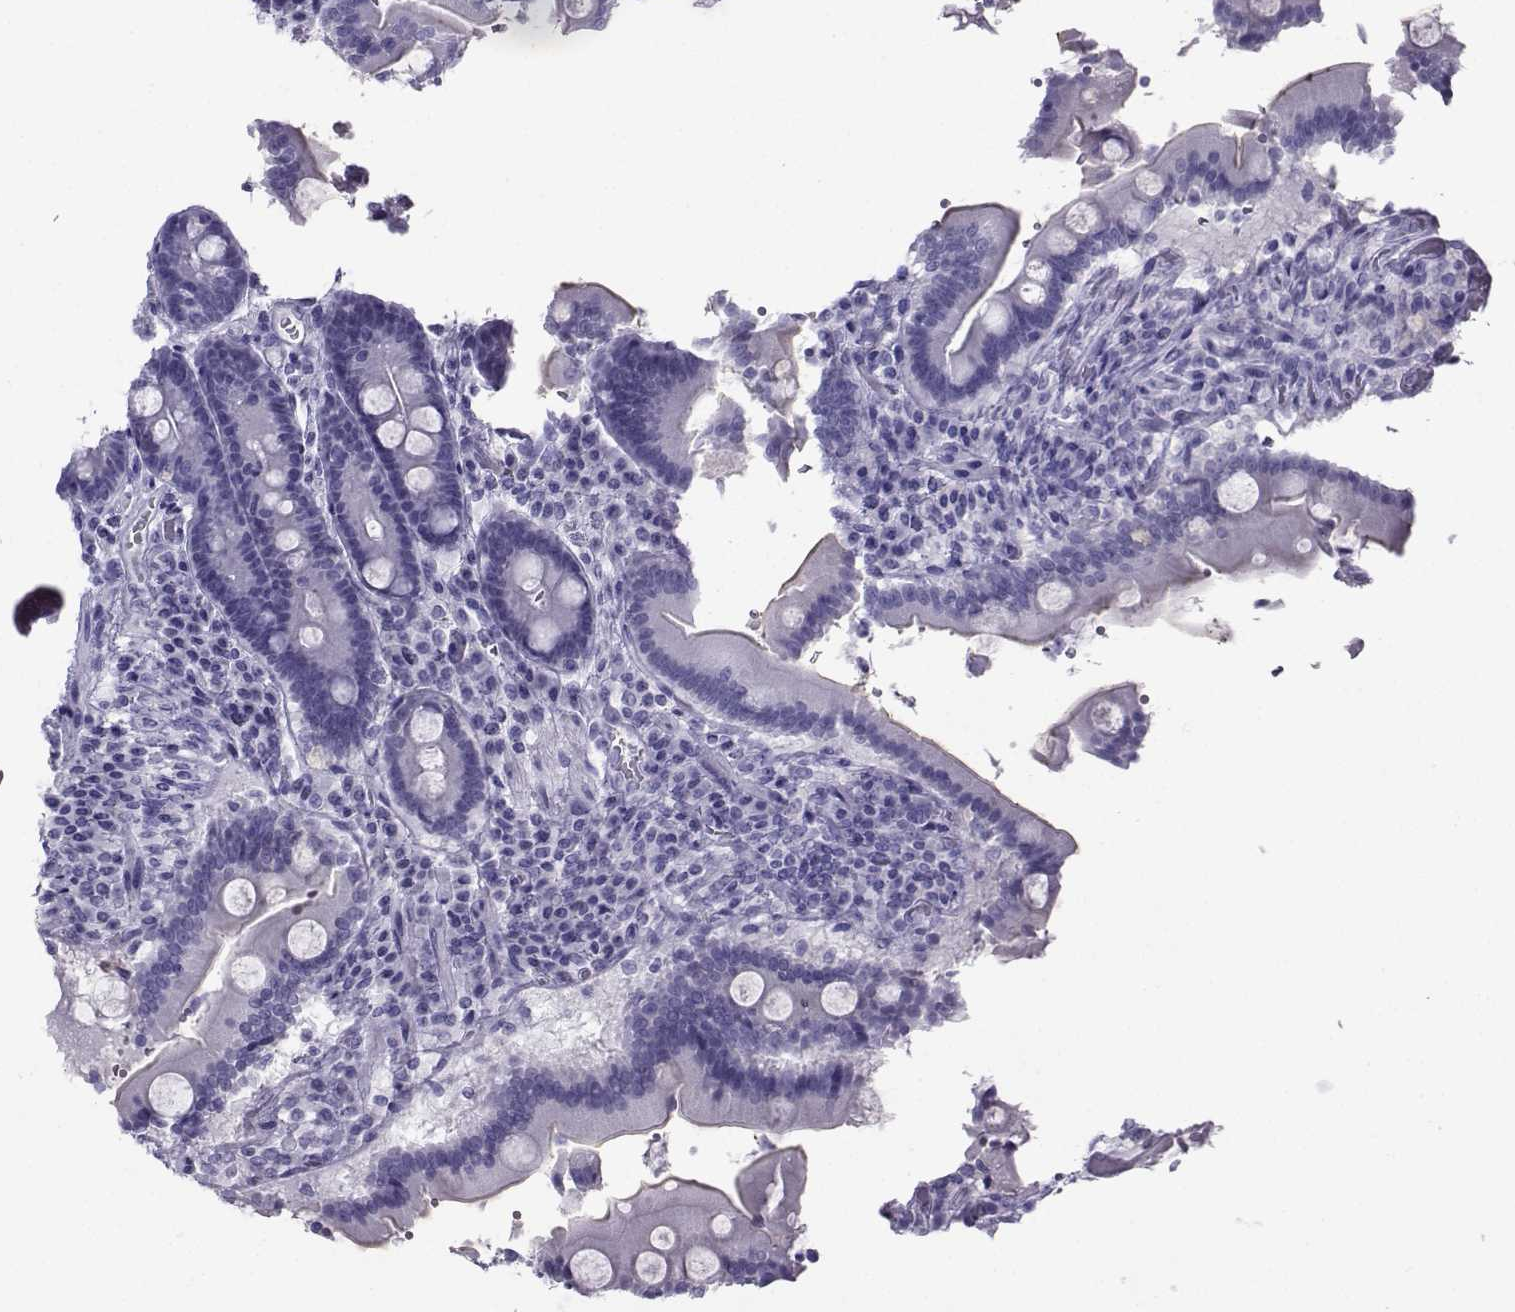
{"staining": {"intensity": "negative", "quantity": "none", "location": "none"}, "tissue": "duodenum", "cell_type": "Glandular cells", "image_type": "normal", "snomed": [{"axis": "morphology", "description": "Normal tissue, NOS"}, {"axis": "topography", "description": "Duodenum"}], "caption": "Image shows no significant protein expression in glandular cells of normal duodenum.", "gene": "CRYBB1", "patient": {"sex": "female", "age": 62}}